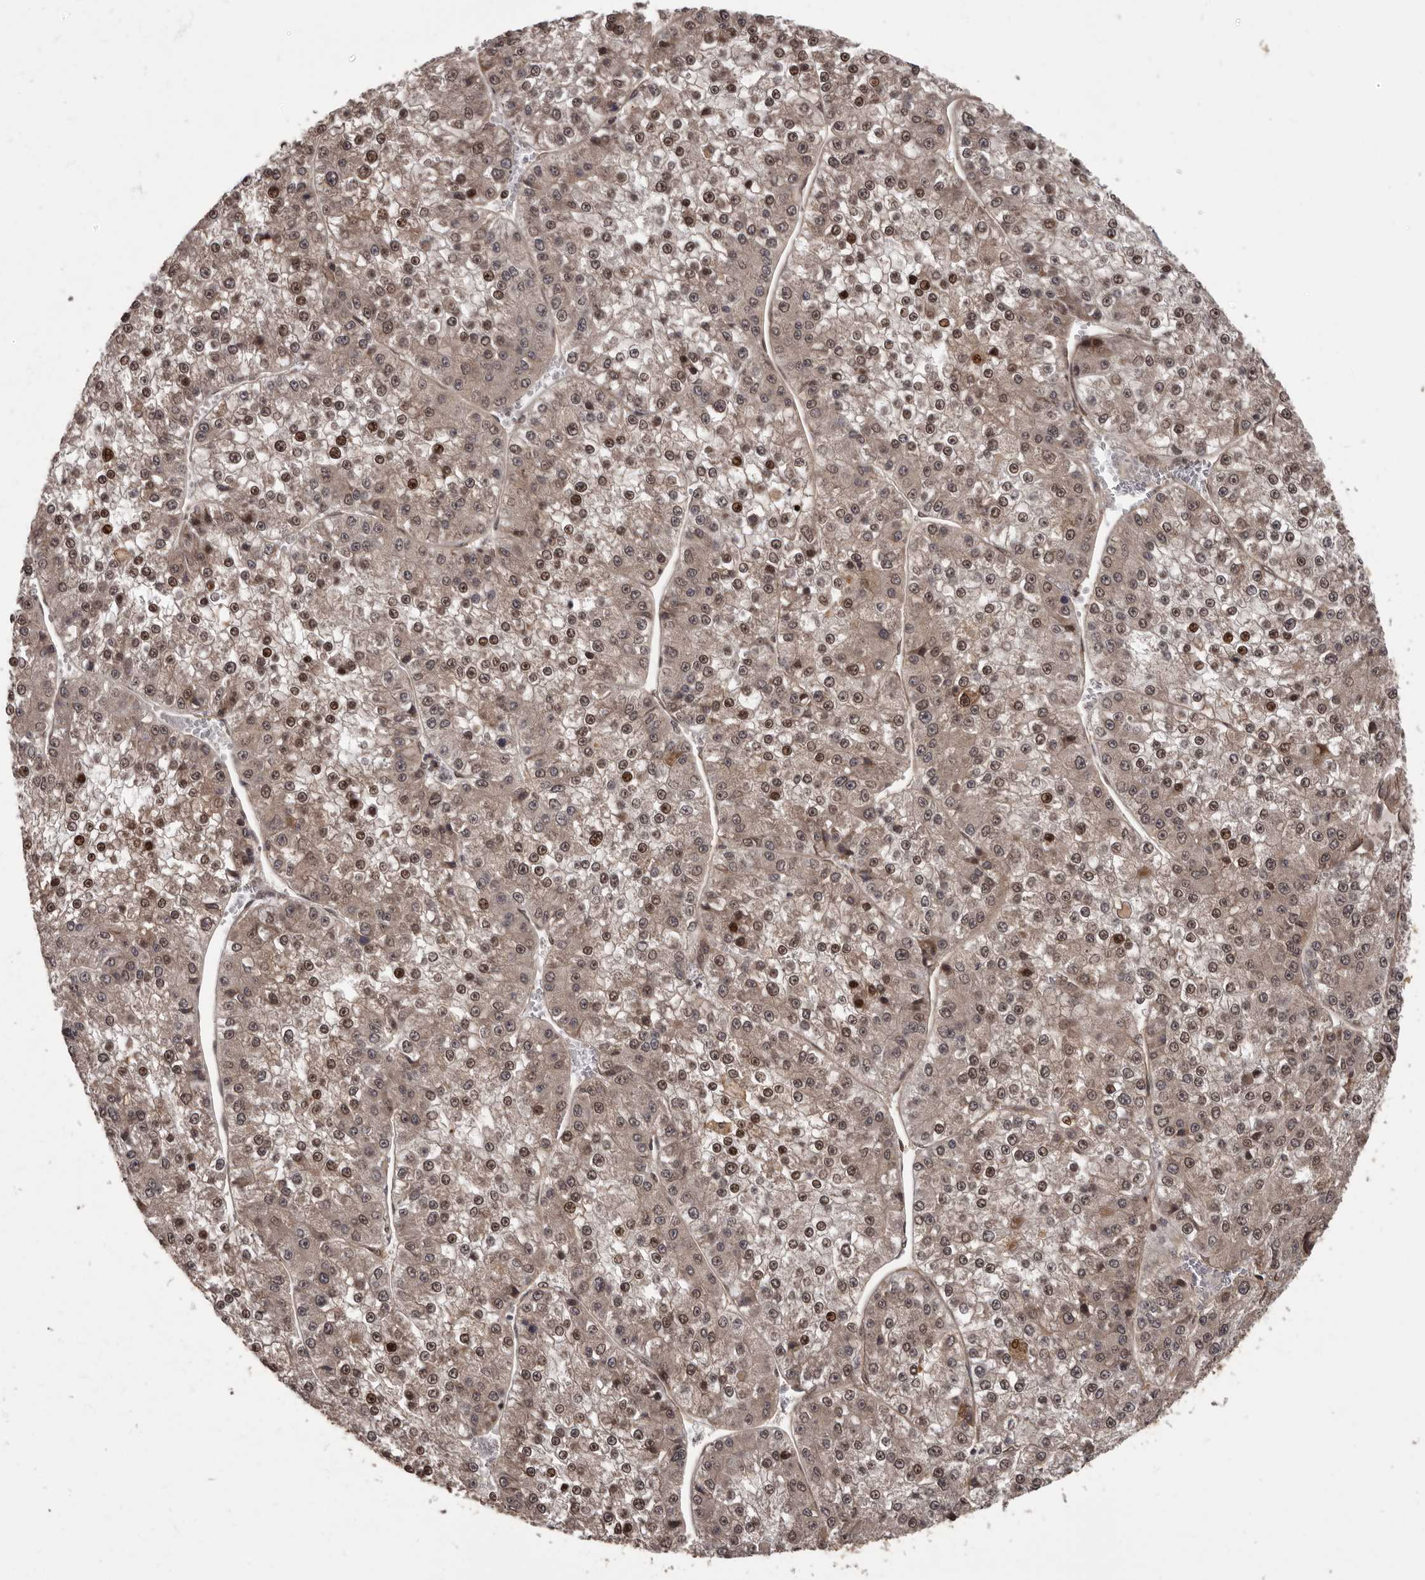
{"staining": {"intensity": "strong", "quantity": "25%-75%", "location": "cytoplasmic/membranous,nuclear"}, "tissue": "liver cancer", "cell_type": "Tumor cells", "image_type": "cancer", "snomed": [{"axis": "morphology", "description": "Carcinoma, Hepatocellular, NOS"}, {"axis": "topography", "description": "Liver"}], "caption": "Hepatocellular carcinoma (liver) stained with DAB (3,3'-diaminobenzidine) IHC demonstrates high levels of strong cytoplasmic/membranous and nuclear staining in about 25%-75% of tumor cells.", "gene": "SLITRK6", "patient": {"sex": "female", "age": 73}}